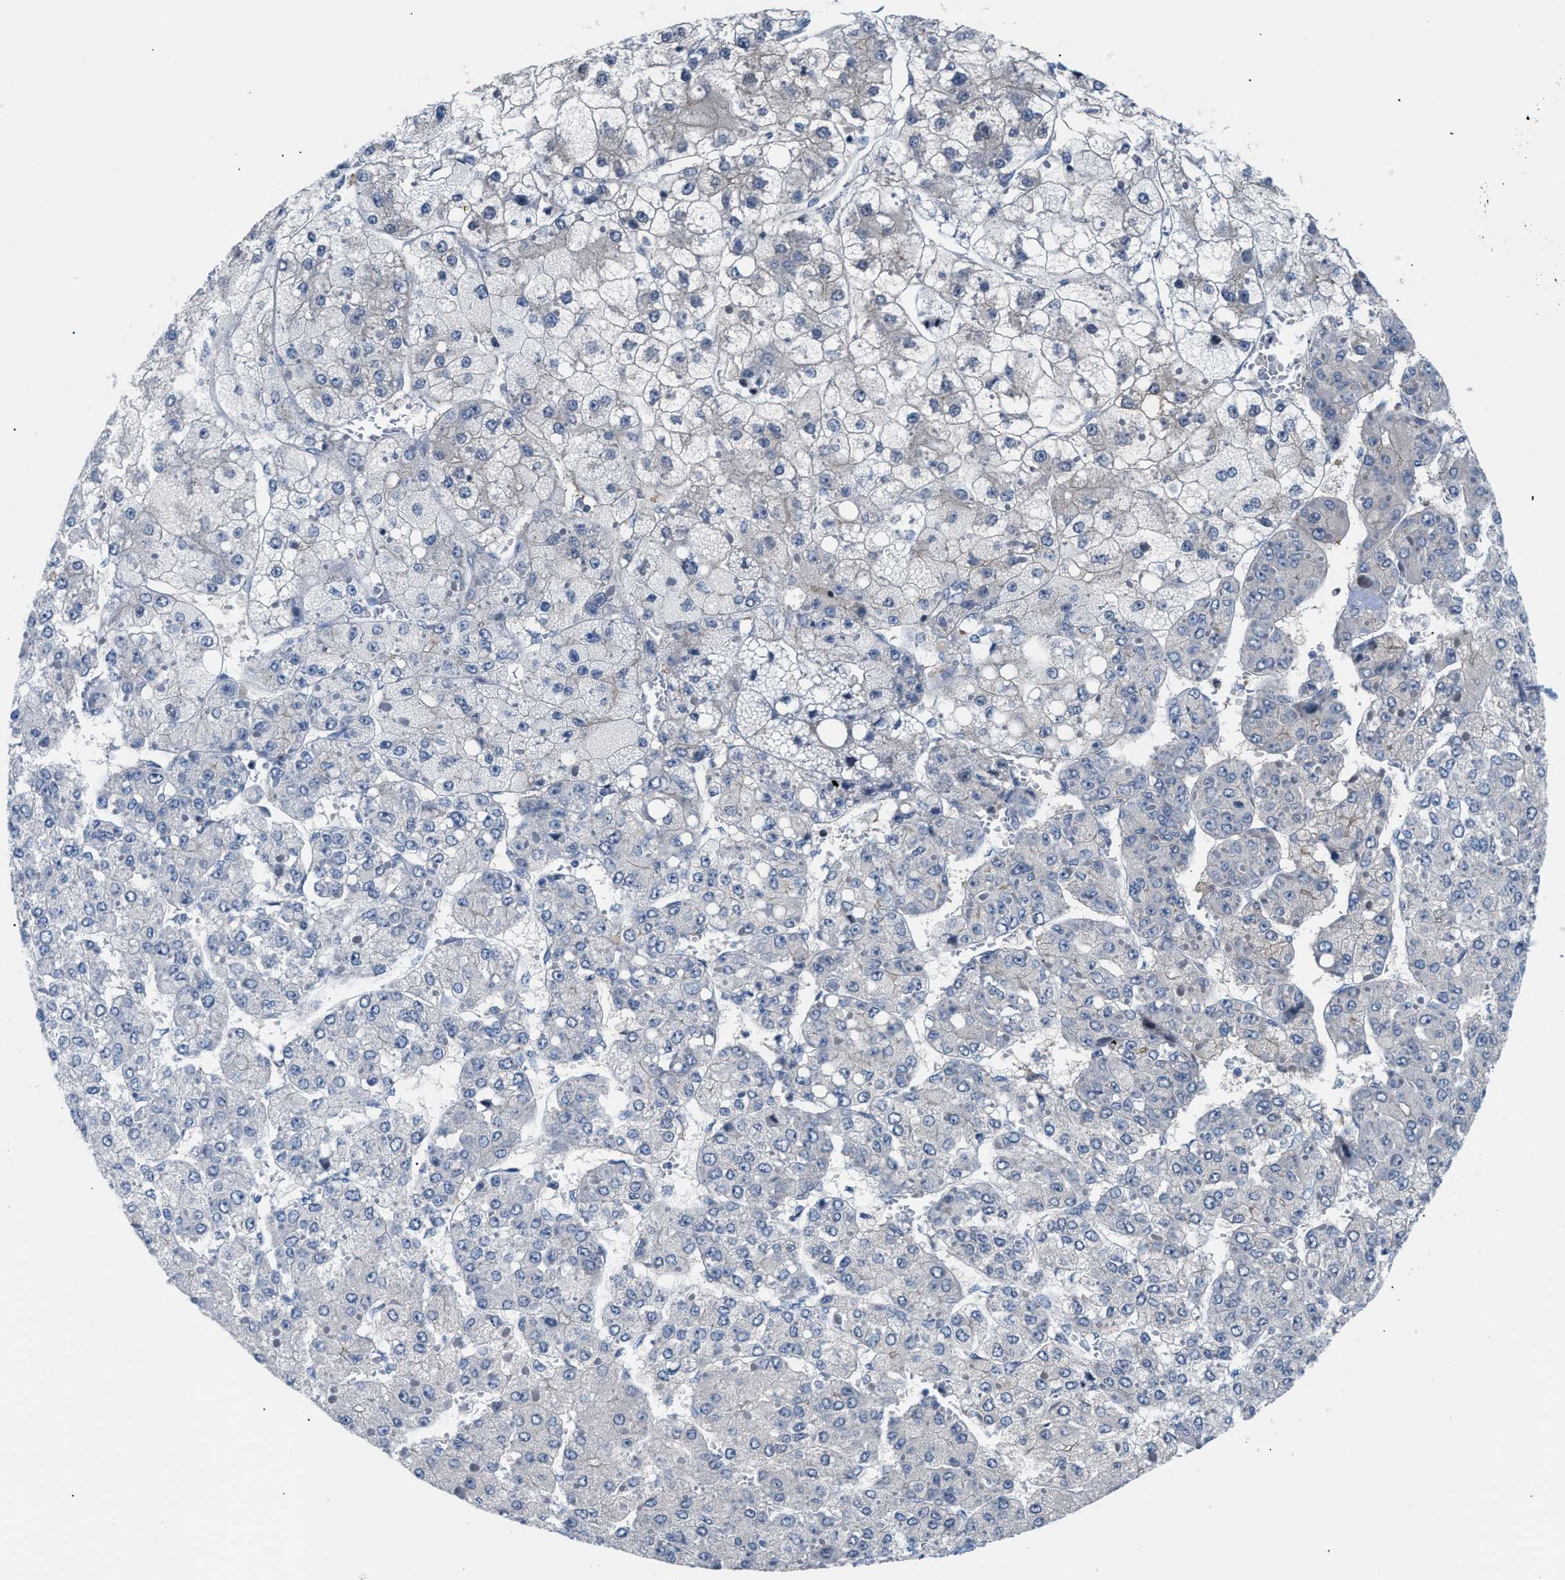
{"staining": {"intensity": "negative", "quantity": "none", "location": "none"}, "tissue": "liver cancer", "cell_type": "Tumor cells", "image_type": "cancer", "snomed": [{"axis": "morphology", "description": "Carcinoma, Hepatocellular, NOS"}, {"axis": "topography", "description": "Liver"}], "caption": "An image of hepatocellular carcinoma (liver) stained for a protein shows no brown staining in tumor cells. The staining was performed using DAB (3,3'-diaminobenzidine) to visualize the protein expression in brown, while the nuclei were stained in blue with hematoxylin (Magnification: 20x).", "gene": "FDCSP", "patient": {"sex": "female", "age": 73}}